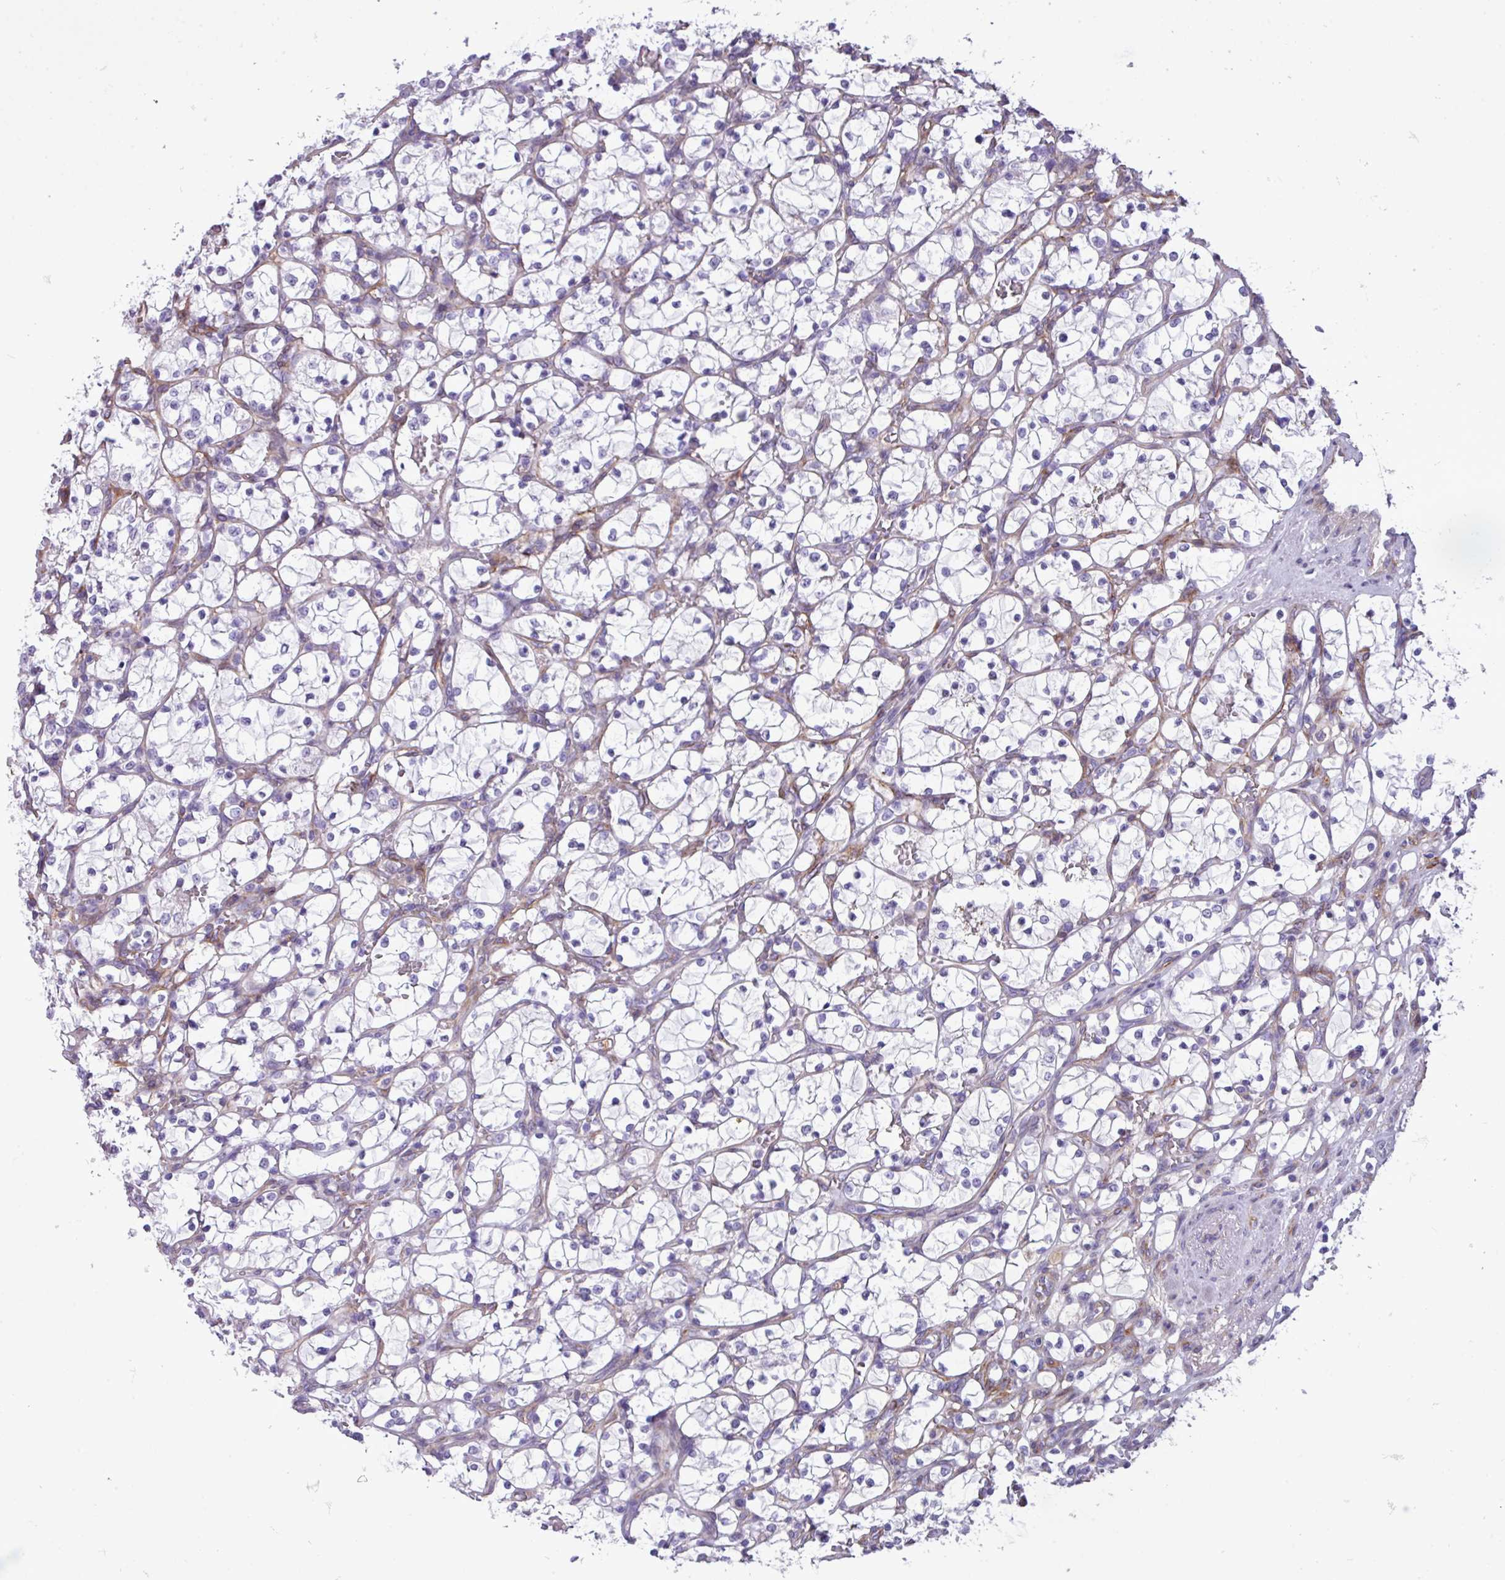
{"staining": {"intensity": "negative", "quantity": "none", "location": "none"}, "tissue": "renal cancer", "cell_type": "Tumor cells", "image_type": "cancer", "snomed": [{"axis": "morphology", "description": "Adenocarcinoma, NOS"}, {"axis": "topography", "description": "Kidney"}], "caption": "A high-resolution micrograph shows immunohistochemistry (IHC) staining of renal cancer, which displays no significant staining in tumor cells. The staining was performed using DAB to visualize the protein expression in brown, while the nuclei were stained in blue with hematoxylin (Magnification: 20x).", "gene": "CD248", "patient": {"sex": "female", "age": 69}}